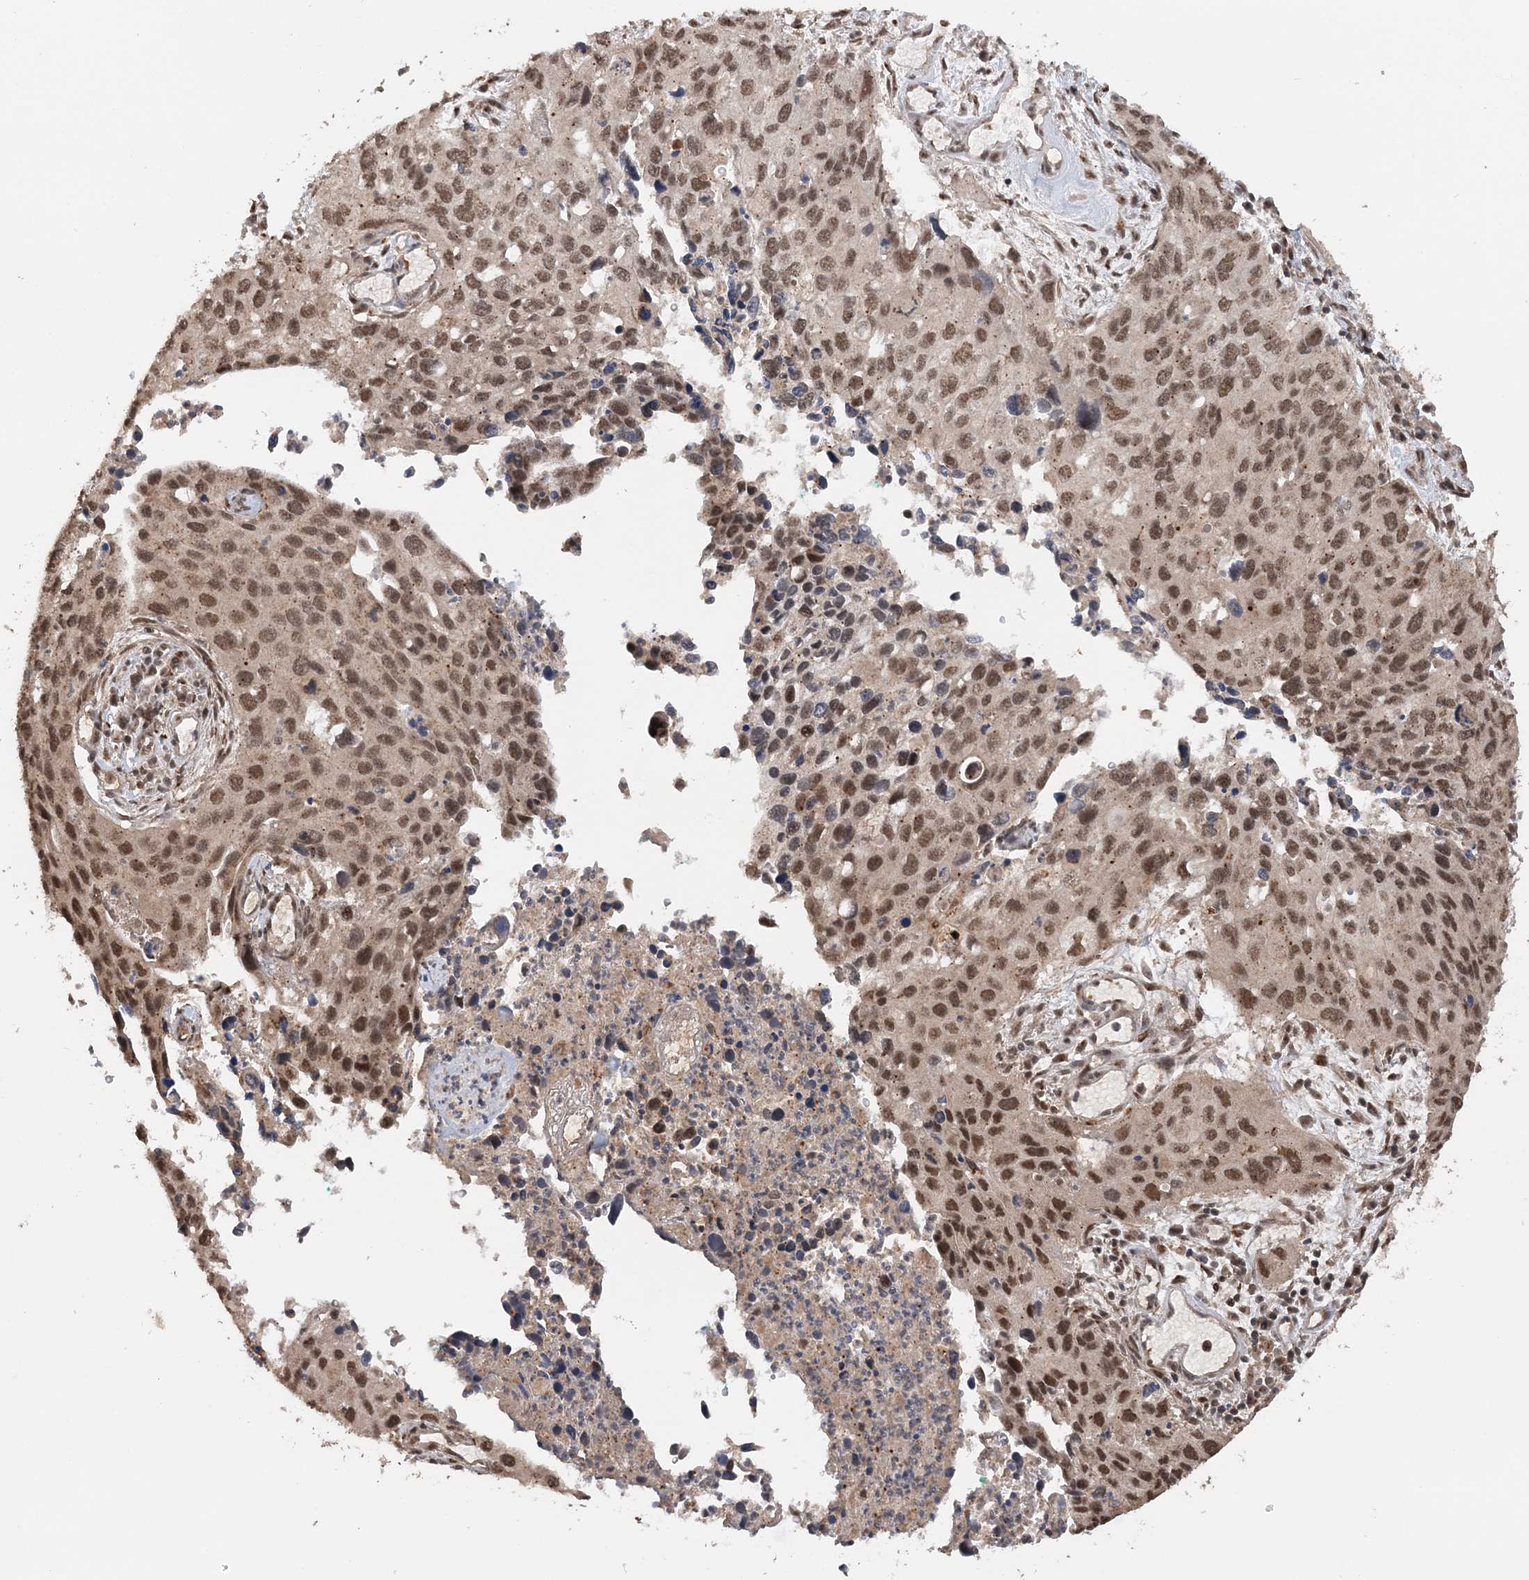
{"staining": {"intensity": "moderate", "quantity": ">75%", "location": "nuclear"}, "tissue": "cervical cancer", "cell_type": "Tumor cells", "image_type": "cancer", "snomed": [{"axis": "morphology", "description": "Squamous cell carcinoma, NOS"}, {"axis": "topography", "description": "Cervix"}], "caption": "Approximately >75% of tumor cells in human squamous cell carcinoma (cervical) display moderate nuclear protein positivity as visualized by brown immunohistochemical staining.", "gene": "TSHZ2", "patient": {"sex": "female", "age": 55}}